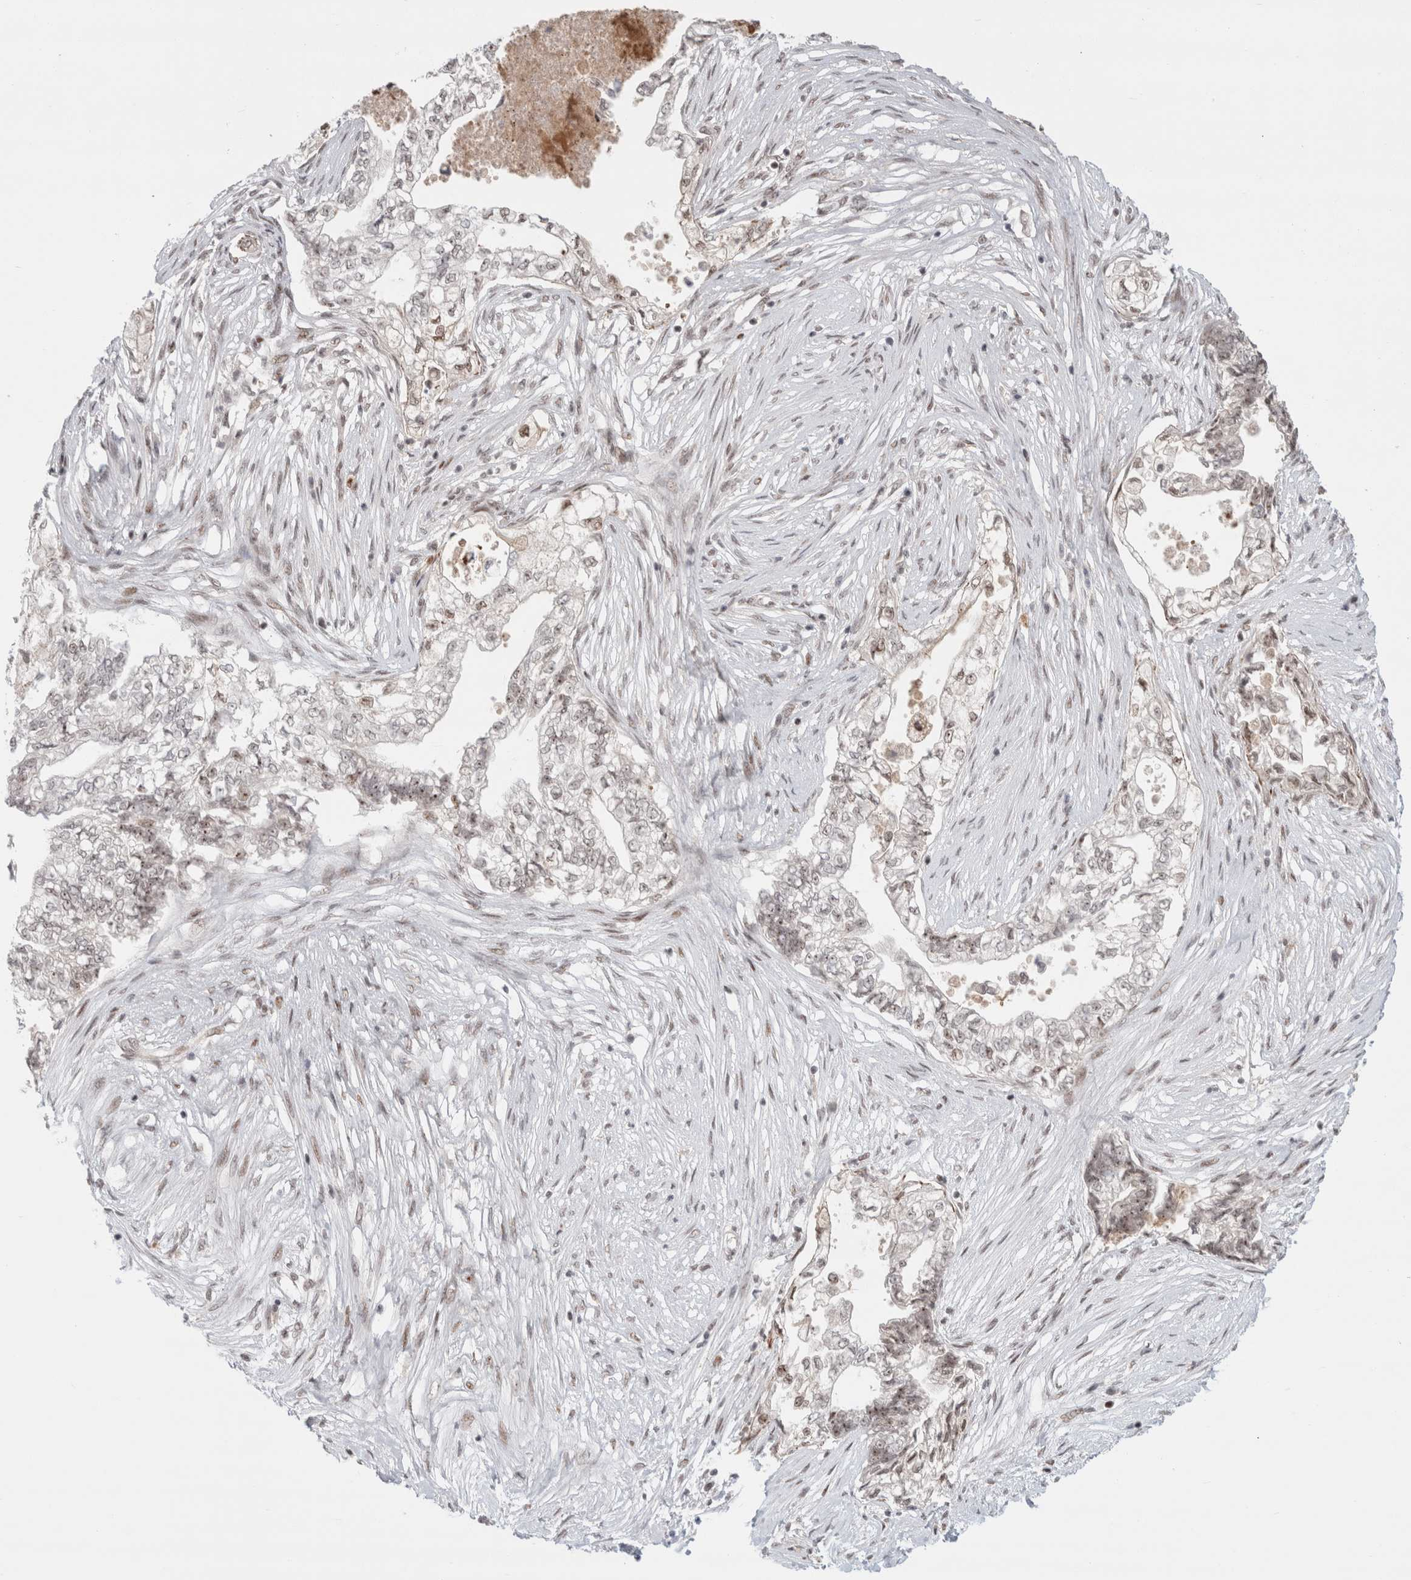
{"staining": {"intensity": "weak", "quantity": "25%-75%", "location": "nuclear"}, "tissue": "pancreatic cancer", "cell_type": "Tumor cells", "image_type": "cancer", "snomed": [{"axis": "morphology", "description": "Adenocarcinoma, NOS"}, {"axis": "topography", "description": "Pancreas"}], "caption": "There is low levels of weak nuclear expression in tumor cells of pancreatic cancer, as demonstrated by immunohistochemical staining (brown color).", "gene": "SENP6", "patient": {"sex": "male", "age": 72}}